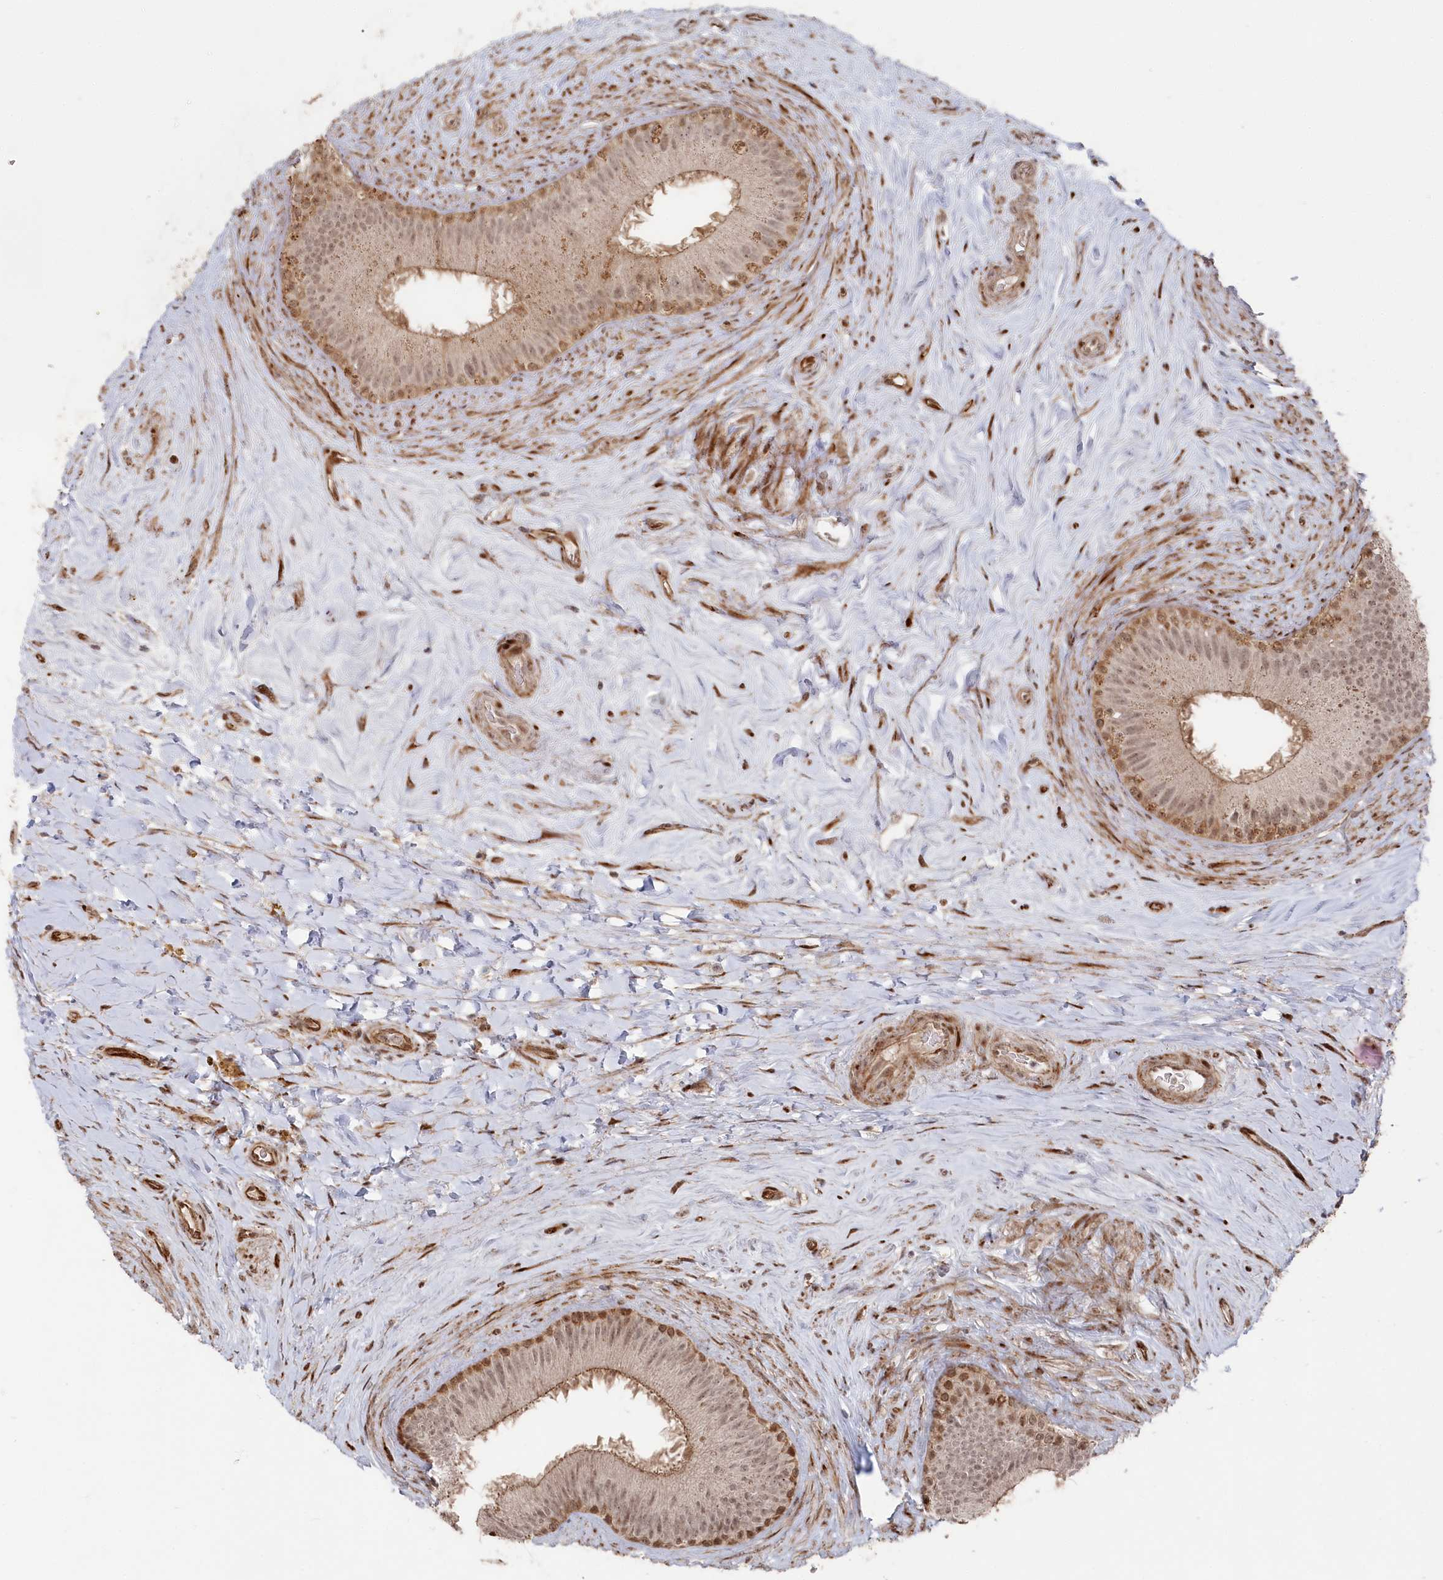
{"staining": {"intensity": "moderate", "quantity": "25%-75%", "location": "cytoplasmic/membranous,nuclear"}, "tissue": "epididymis", "cell_type": "Glandular cells", "image_type": "normal", "snomed": [{"axis": "morphology", "description": "Normal tissue, NOS"}, {"axis": "topography", "description": "Epididymis"}], "caption": "Brown immunohistochemical staining in unremarkable human epididymis demonstrates moderate cytoplasmic/membranous,nuclear expression in about 25%-75% of glandular cells.", "gene": "POLR3A", "patient": {"sex": "male", "age": 84}}